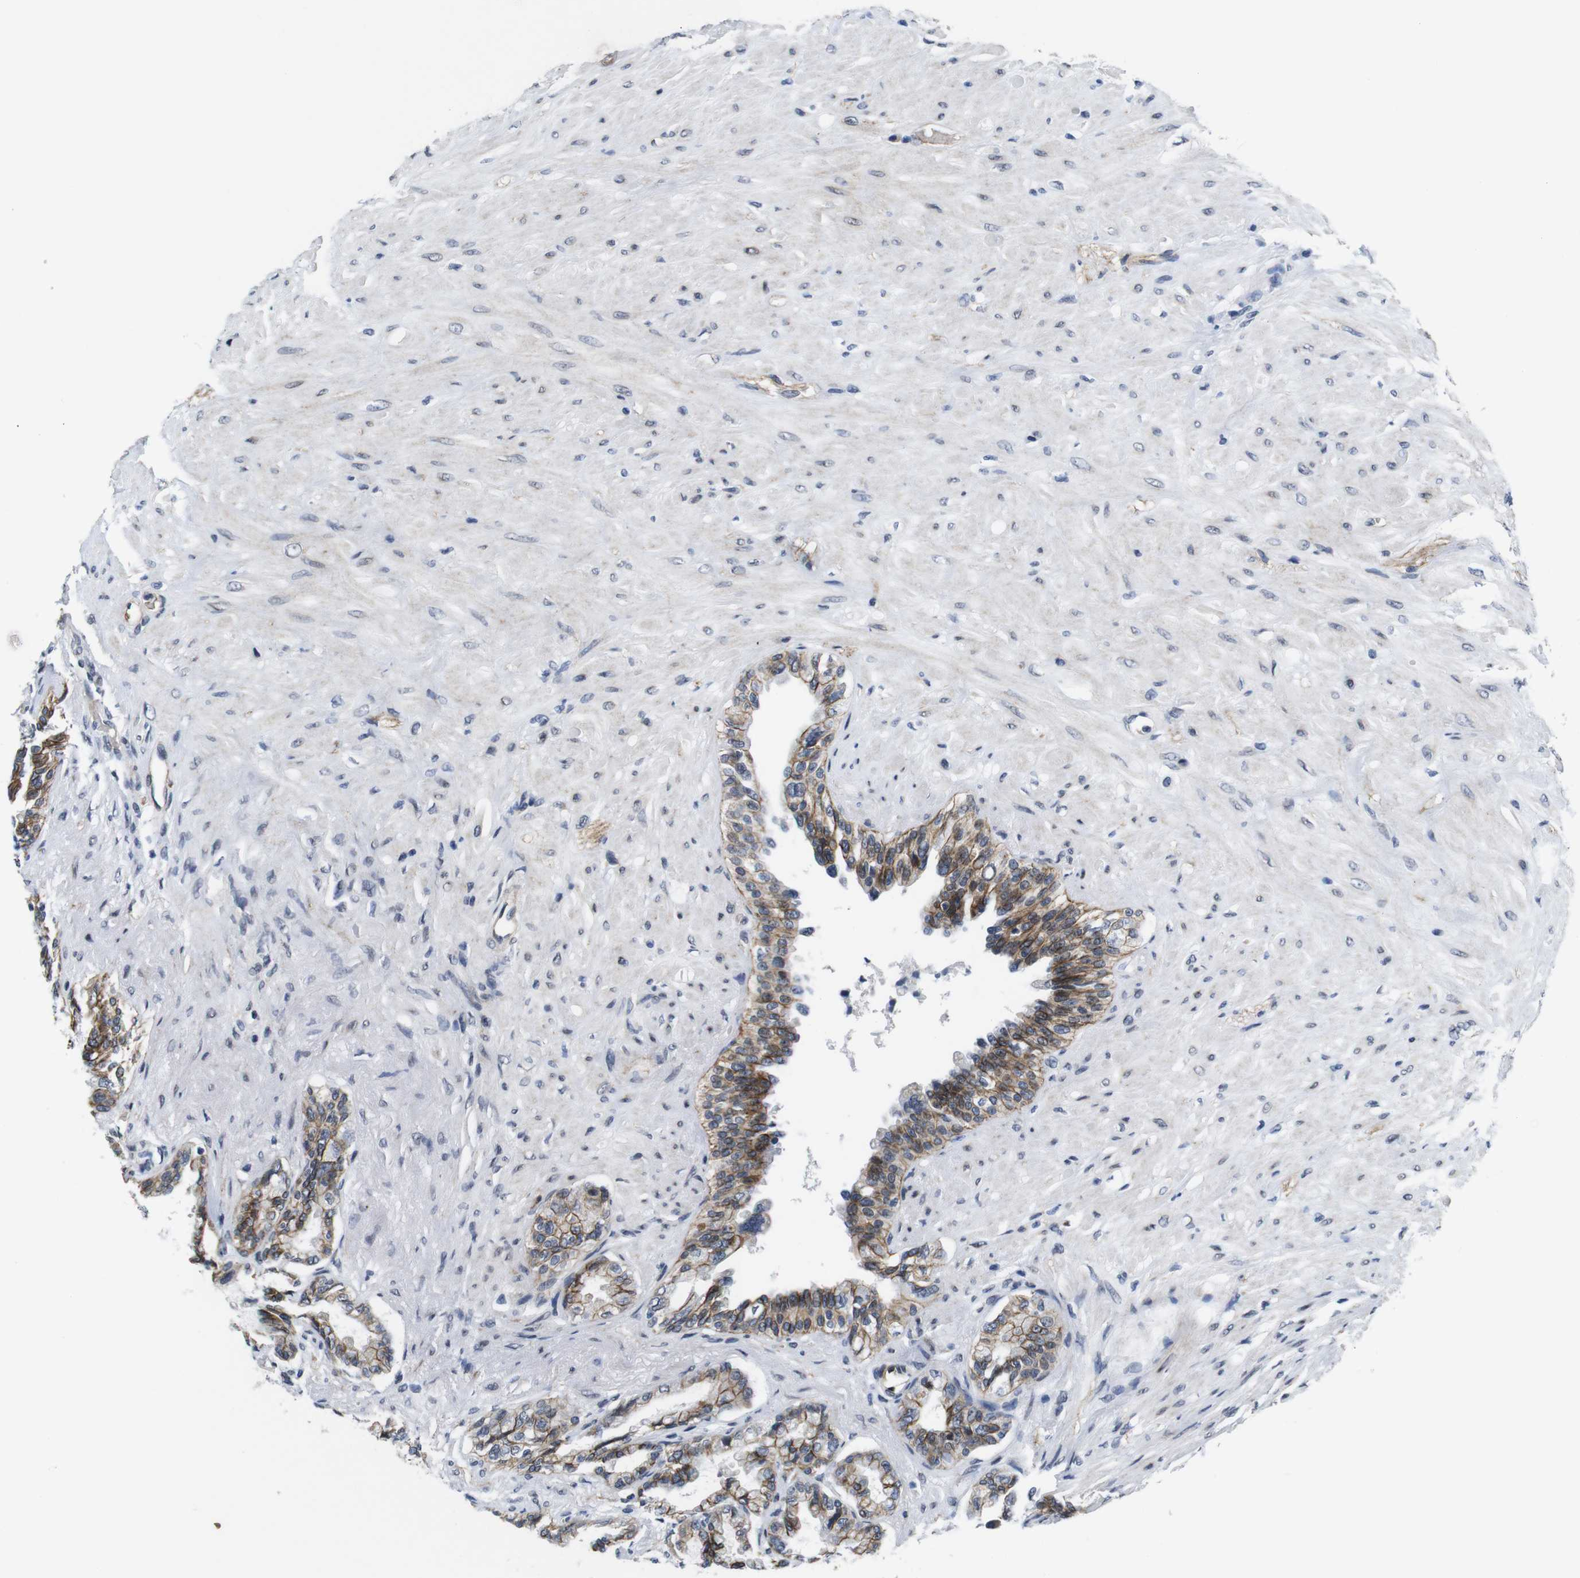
{"staining": {"intensity": "moderate", "quantity": ">75%", "location": "cytoplasmic/membranous"}, "tissue": "seminal vesicle", "cell_type": "Glandular cells", "image_type": "normal", "snomed": [{"axis": "morphology", "description": "Normal tissue, NOS"}, {"axis": "topography", "description": "Seminal veicle"}], "caption": "Protein staining of normal seminal vesicle reveals moderate cytoplasmic/membranous expression in about >75% of glandular cells. (IHC, brightfield microscopy, high magnification).", "gene": "SOCS3", "patient": {"sex": "male", "age": 61}}